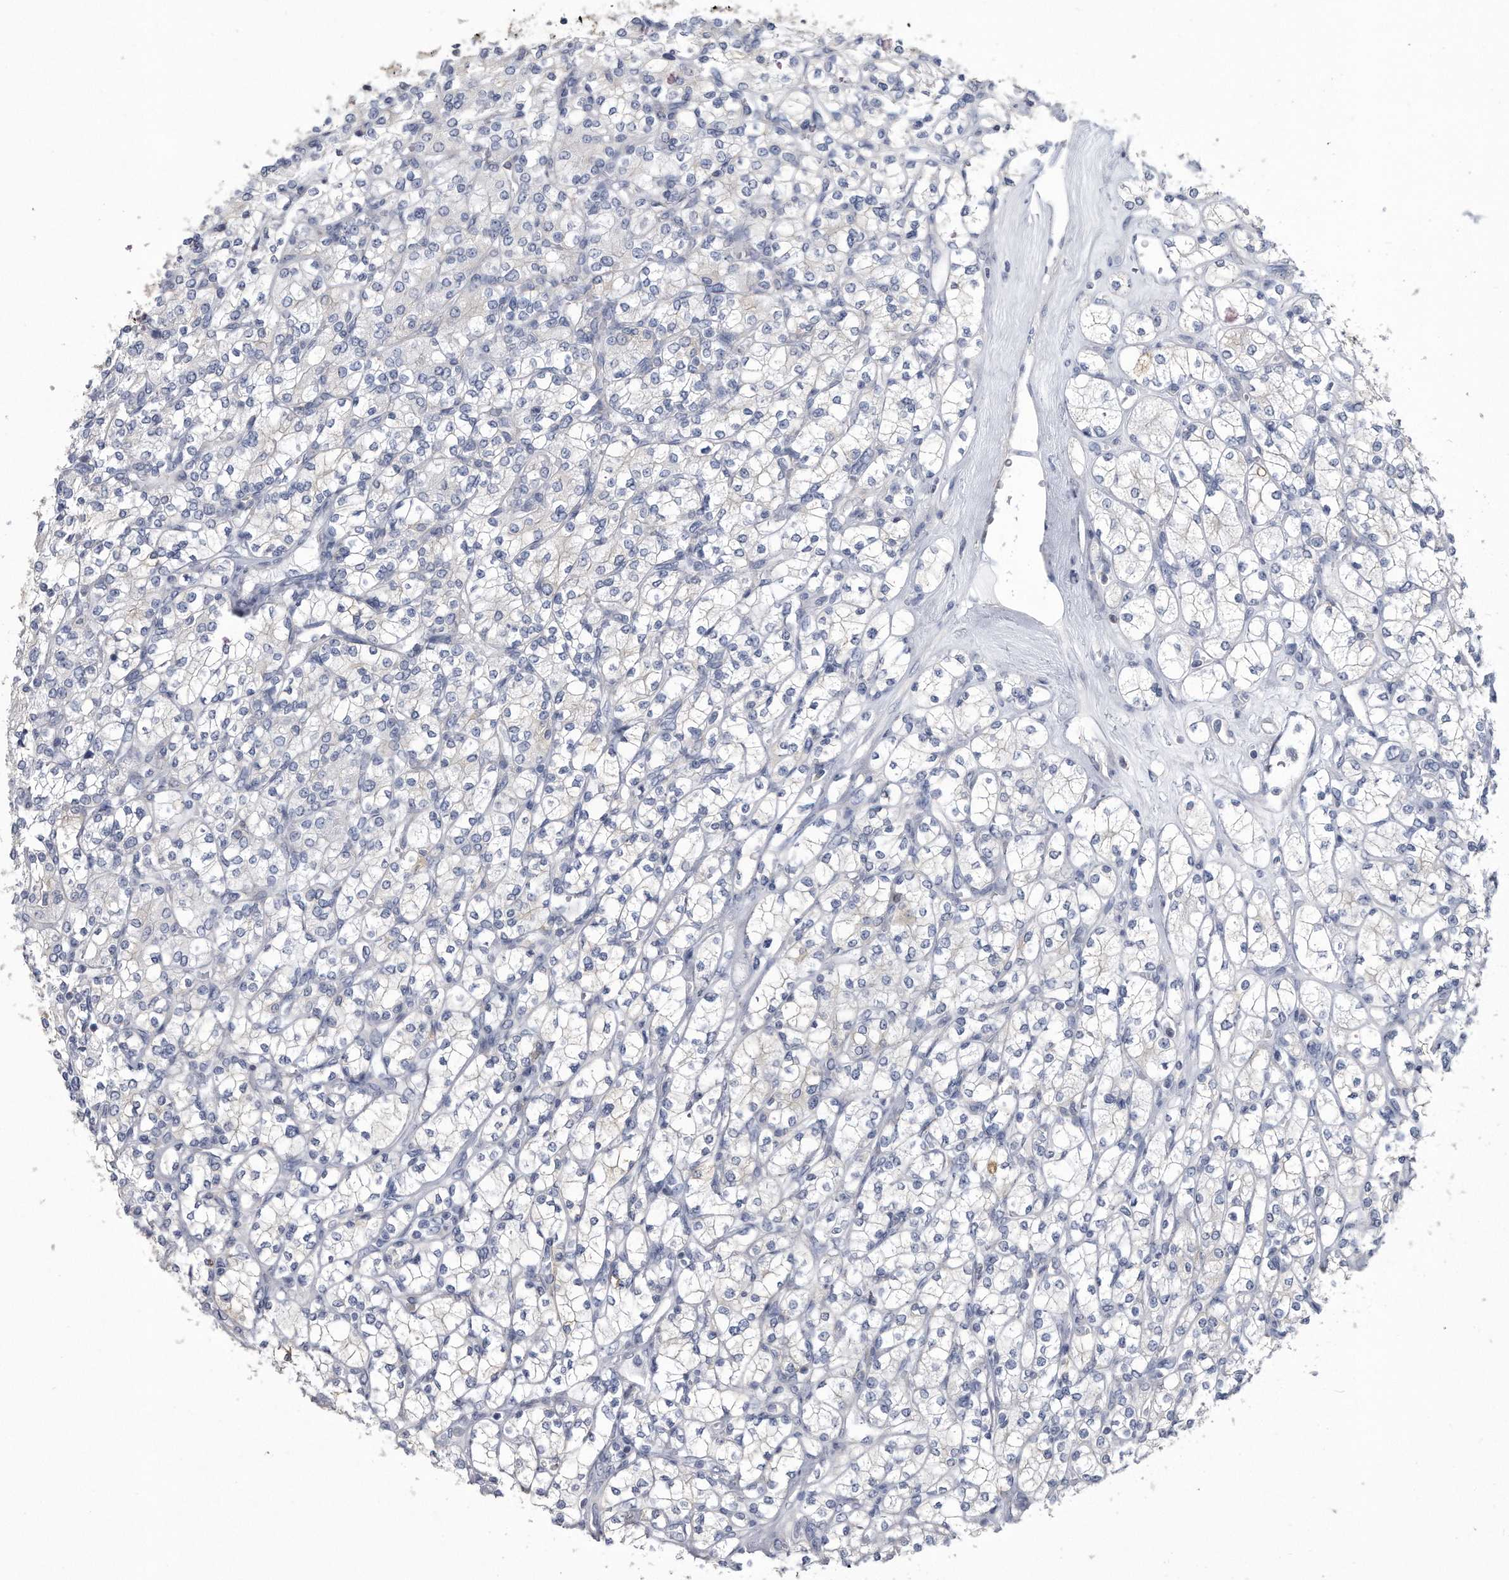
{"staining": {"intensity": "negative", "quantity": "none", "location": "none"}, "tissue": "renal cancer", "cell_type": "Tumor cells", "image_type": "cancer", "snomed": [{"axis": "morphology", "description": "Adenocarcinoma, NOS"}, {"axis": "topography", "description": "Kidney"}], "caption": "Human renal cancer stained for a protein using immunohistochemistry (IHC) reveals no positivity in tumor cells.", "gene": "PYGB", "patient": {"sex": "male", "age": 77}}